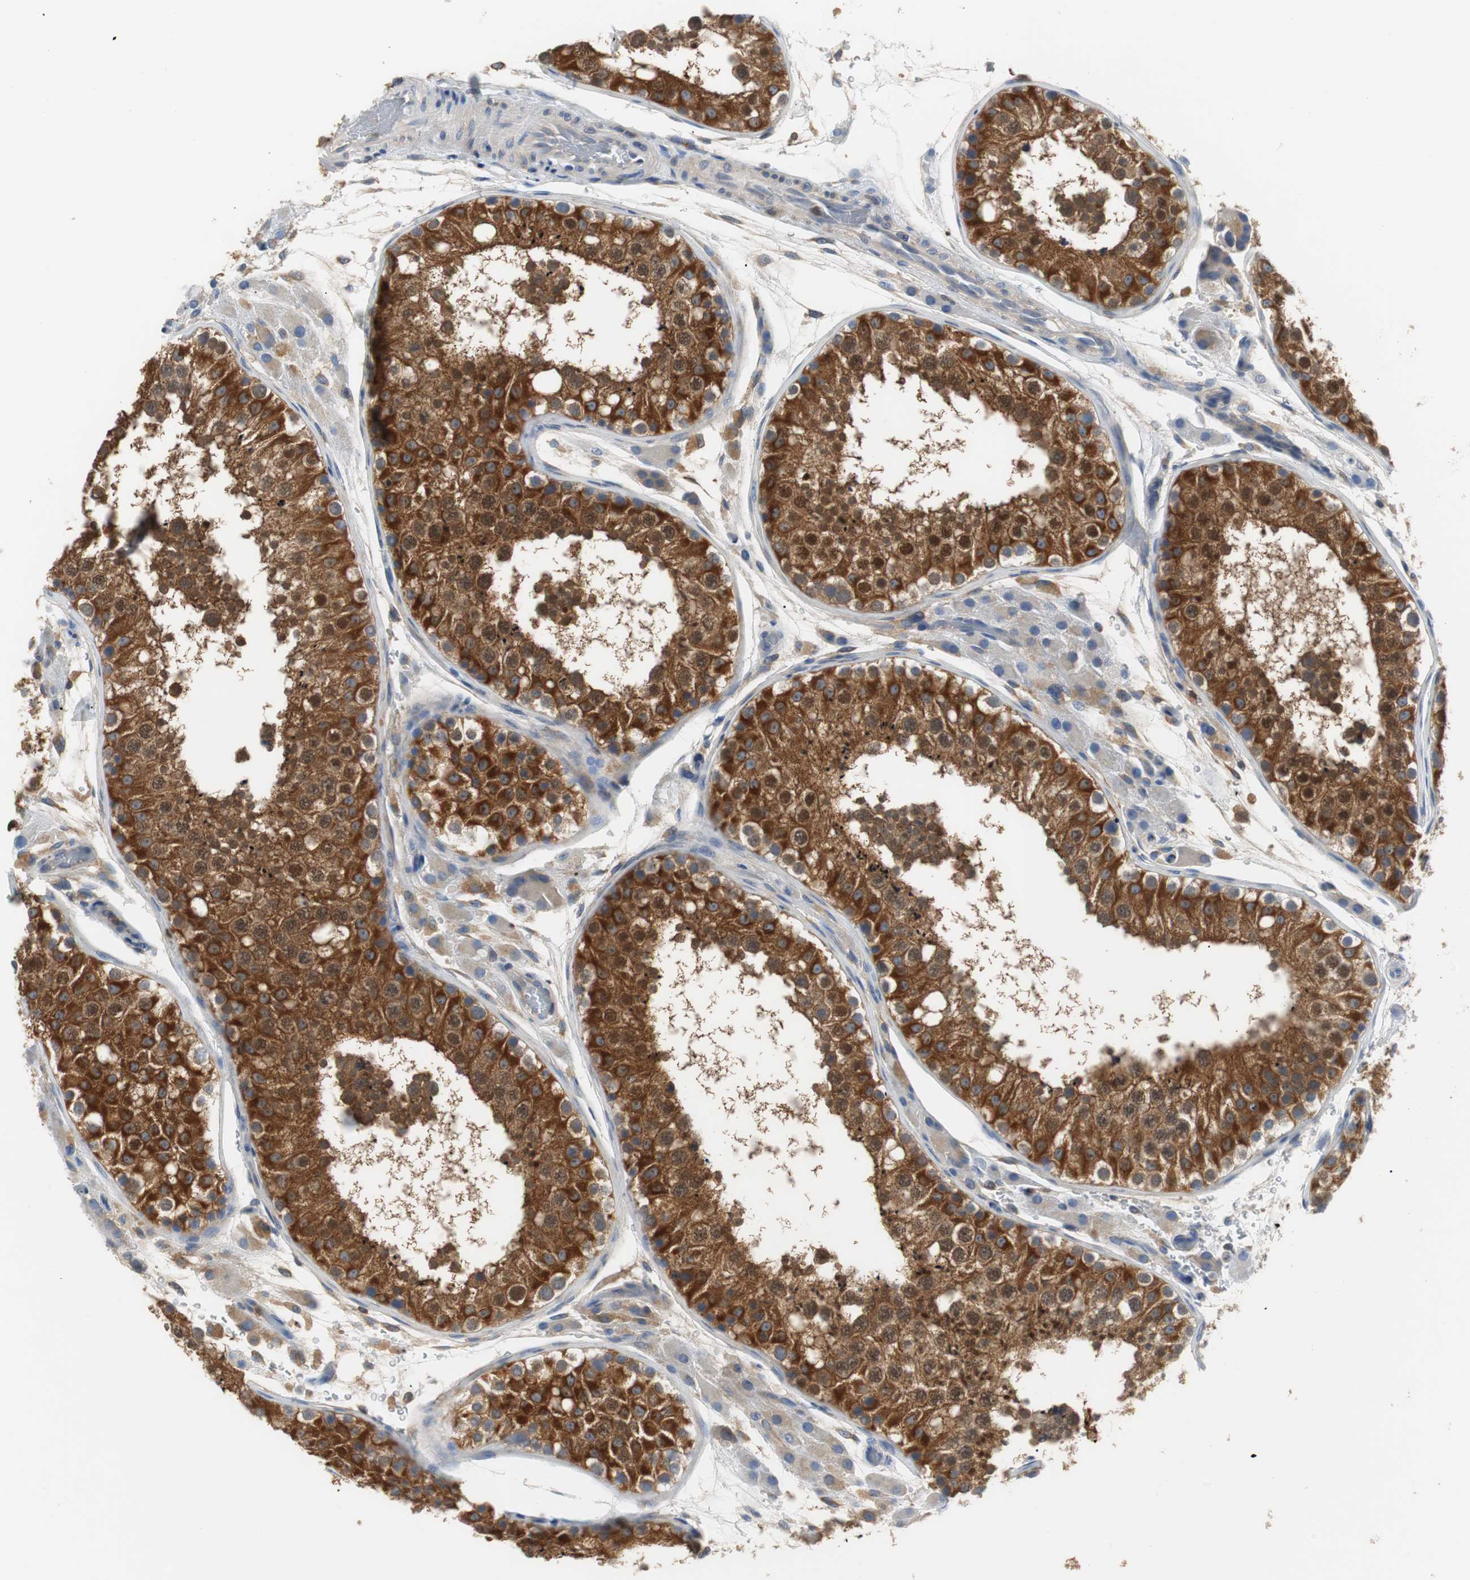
{"staining": {"intensity": "strong", "quantity": ">75%", "location": "cytoplasmic/membranous"}, "tissue": "testis", "cell_type": "Cells in seminiferous ducts", "image_type": "normal", "snomed": [{"axis": "morphology", "description": "Normal tissue, NOS"}, {"axis": "topography", "description": "Testis"}], "caption": "Cells in seminiferous ducts demonstrate strong cytoplasmic/membranous staining in approximately >75% of cells in normal testis. Using DAB (3,3'-diaminobenzidine) (brown) and hematoxylin (blue) stains, captured at high magnification using brightfield microscopy.", "gene": "TSC22D4", "patient": {"sex": "male", "age": 26}}